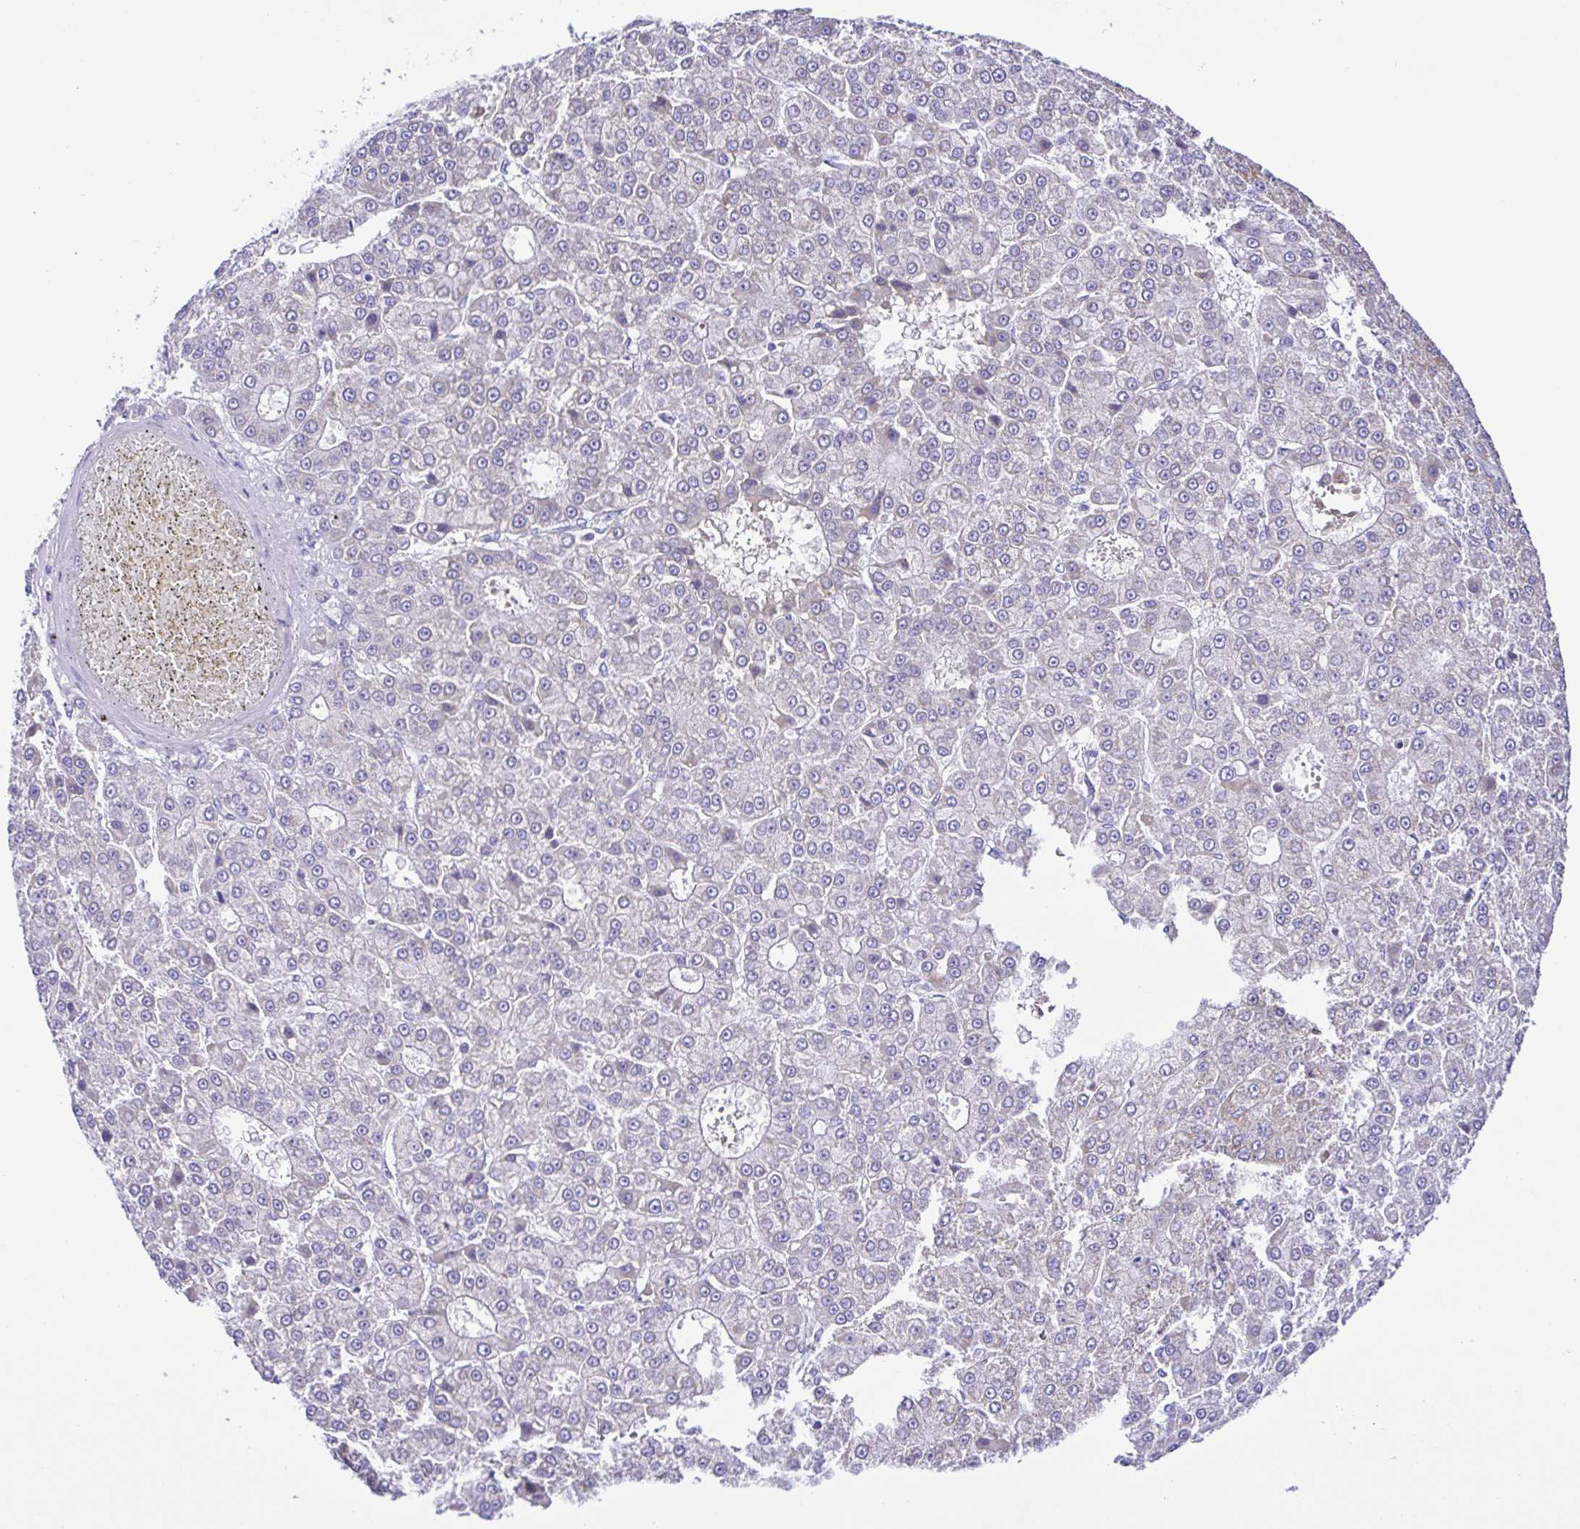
{"staining": {"intensity": "negative", "quantity": "none", "location": "none"}, "tissue": "liver cancer", "cell_type": "Tumor cells", "image_type": "cancer", "snomed": [{"axis": "morphology", "description": "Carcinoma, Hepatocellular, NOS"}, {"axis": "topography", "description": "Liver"}], "caption": "A high-resolution histopathology image shows immunohistochemistry (IHC) staining of liver hepatocellular carcinoma, which demonstrates no significant staining in tumor cells.", "gene": "GABBR2", "patient": {"sex": "male", "age": 70}}